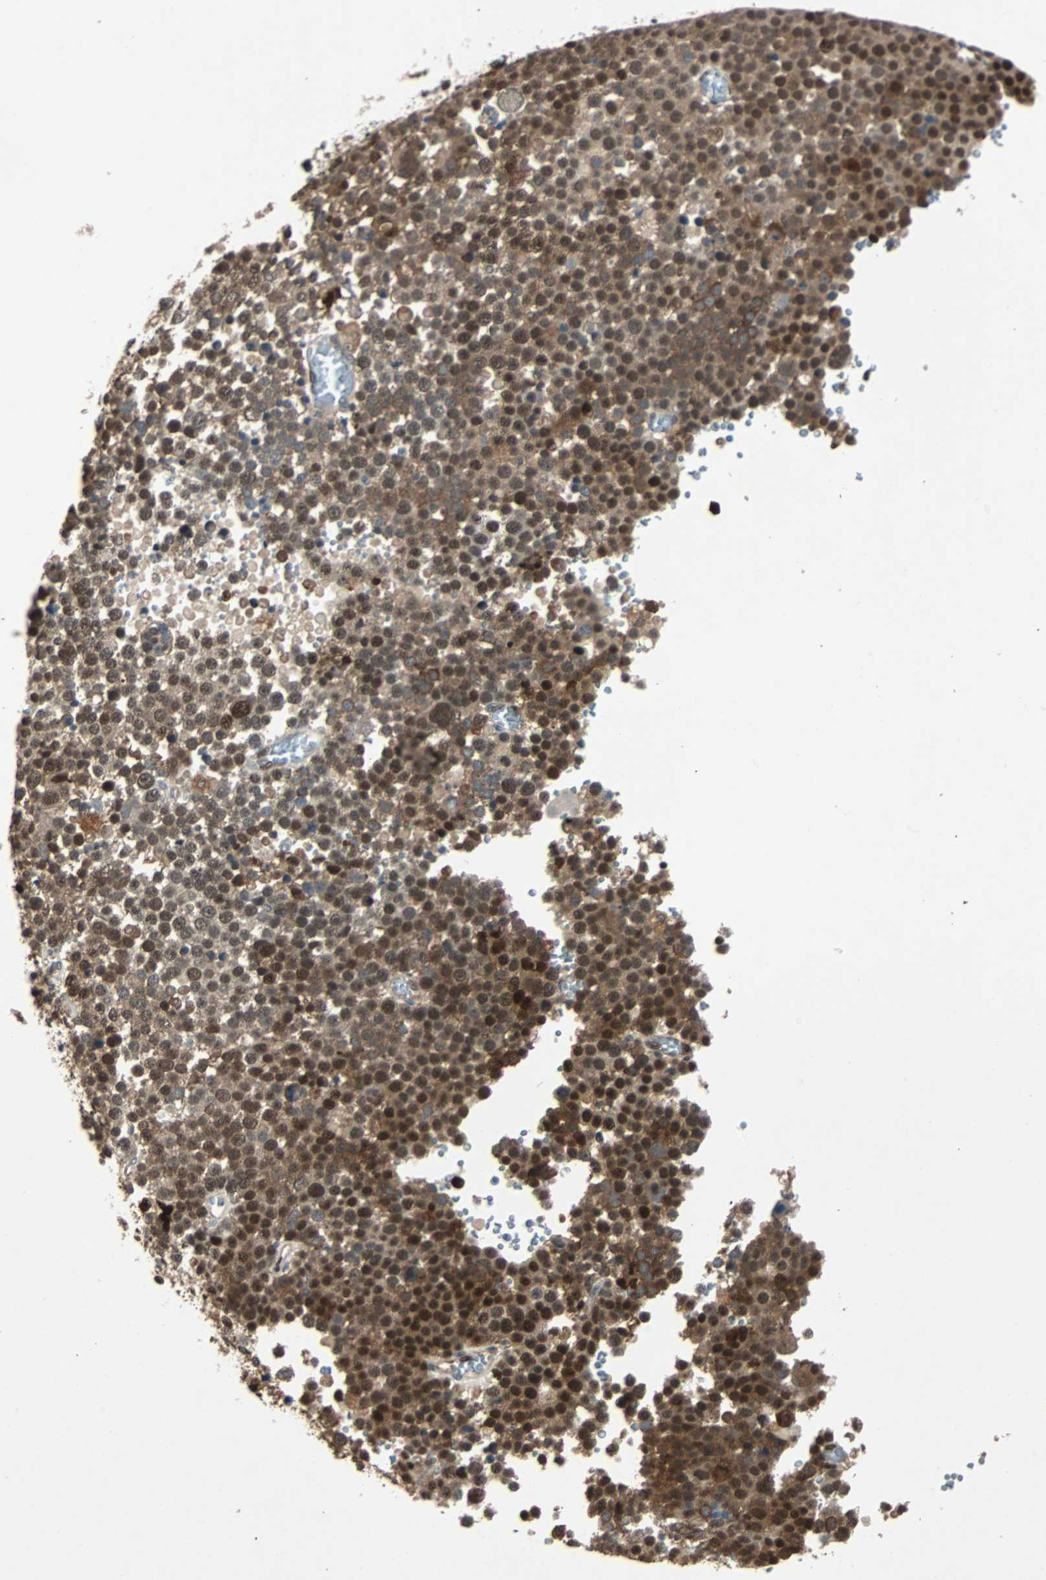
{"staining": {"intensity": "strong", "quantity": ">75%", "location": "cytoplasmic/membranous,nuclear"}, "tissue": "testis cancer", "cell_type": "Tumor cells", "image_type": "cancer", "snomed": [{"axis": "morphology", "description": "Seminoma, NOS"}, {"axis": "topography", "description": "Testis"}], "caption": "Testis cancer stained with IHC demonstrates strong cytoplasmic/membranous and nuclear expression in about >75% of tumor cells. The protein of interest is stained brown, and the nuclei are stained in blue (DAB IHC with brightfield microscopy, high magnification).", "gene": "ACLY", "patient": {"sex": "male", "age": 71}}